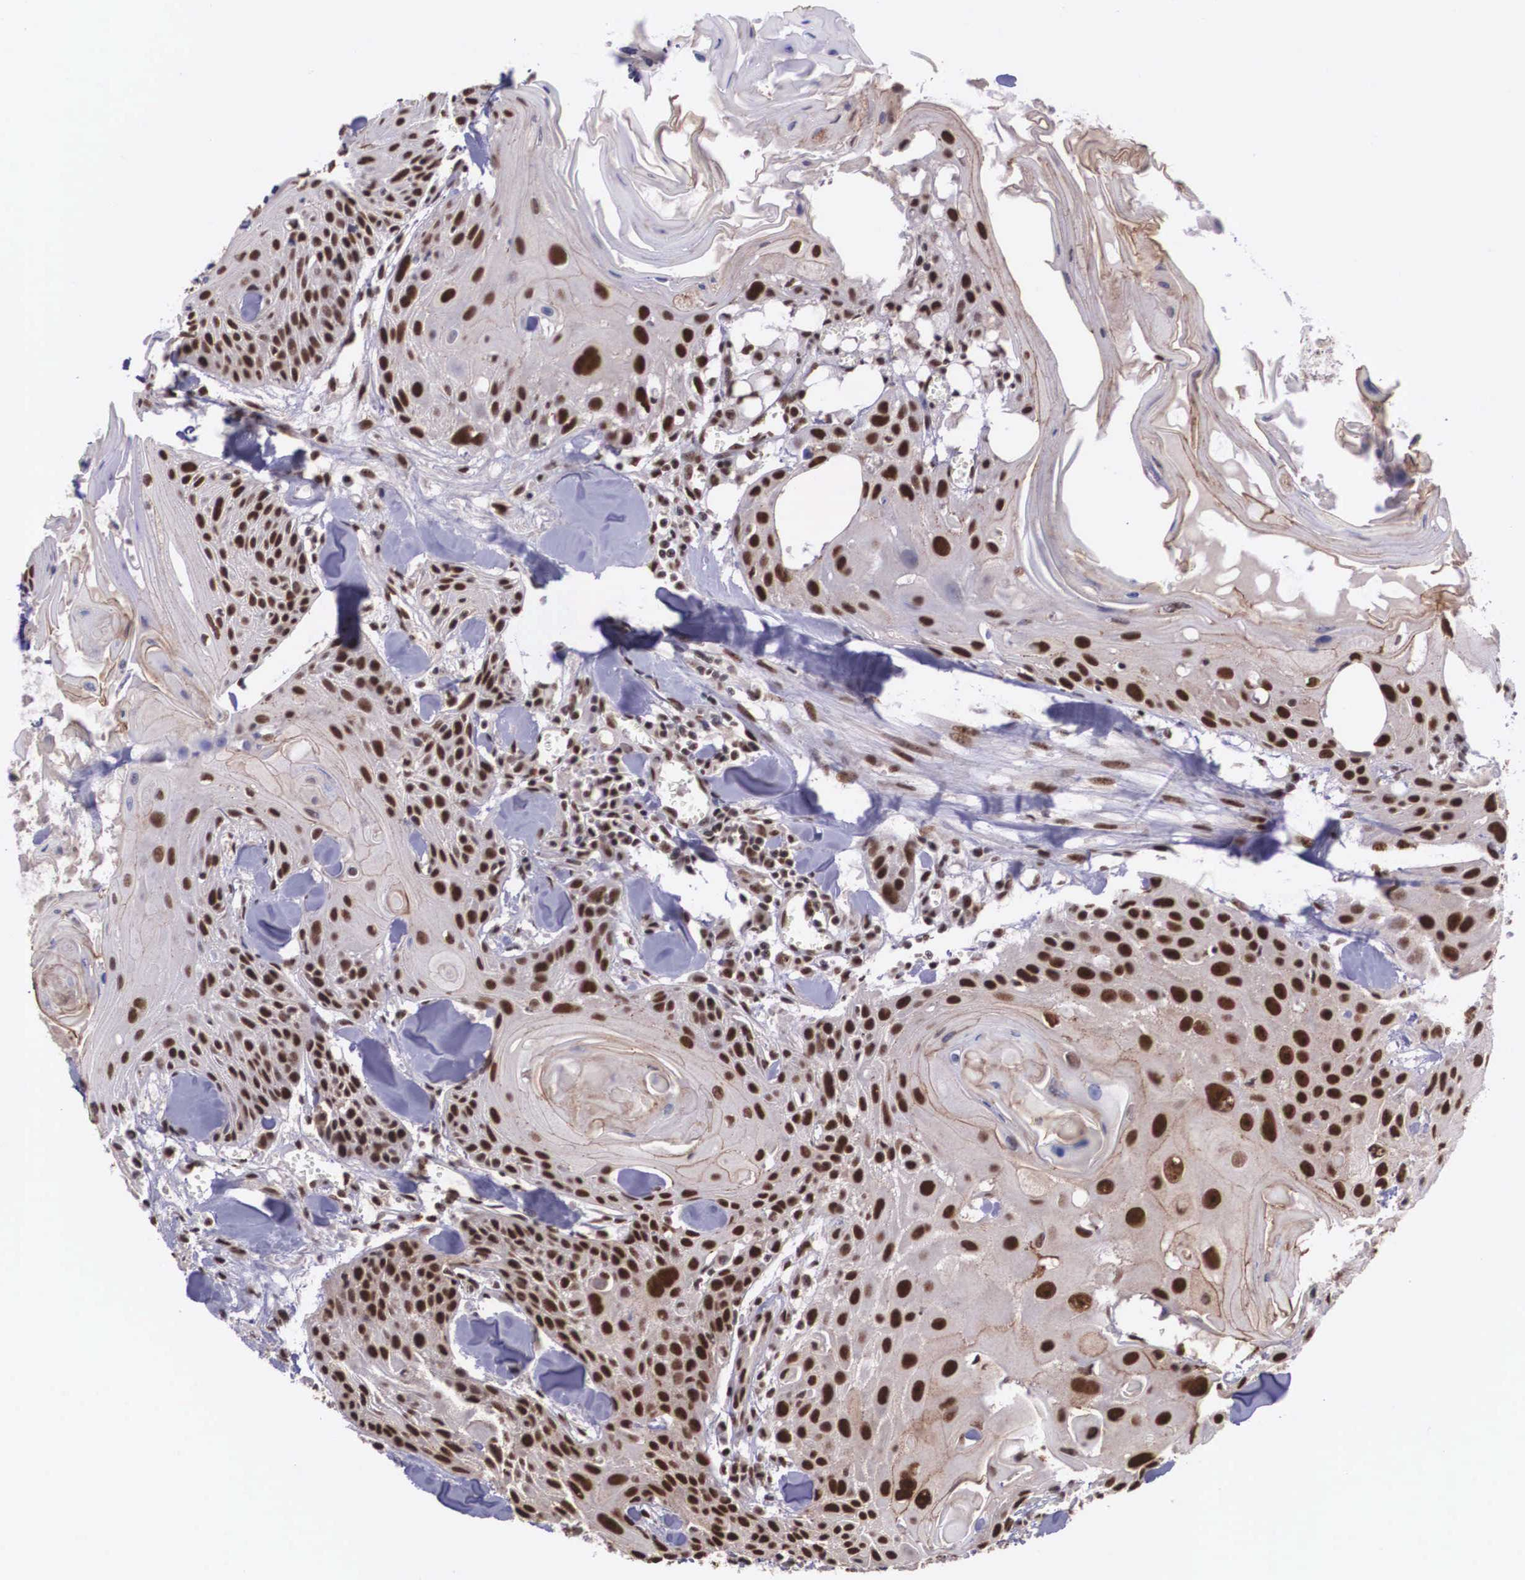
{"staining": {"intensity": "strong", "quantity": ">75%", "location": "nuclear"}, "tissue": "head and neck cancer", "cell_type": "Tumor cells", "image_type": "cancer", "snomed": [{"axis": "morphology", "description": "Squamous cell carcinoma, NOS"}, {"axis": "morphology", "description": "Squamous cell carcinoma, metastatic, NOS"}, {"axis": "topography", "description": "Lymph node"}, {"axis": "topography", "description": "Salivary gland"}, {"axis": "topography", "description": "Head-Neck"}], "caption": "Immunohistochemistry (DAB (3,3'-diaminobenzidine)) staining of head and neck cancer exhibits strong nuclear protein positivity in about >75% of tumor cells.", "gene": "POLR2F", "patient": {"sex": "female", "age": 74}}